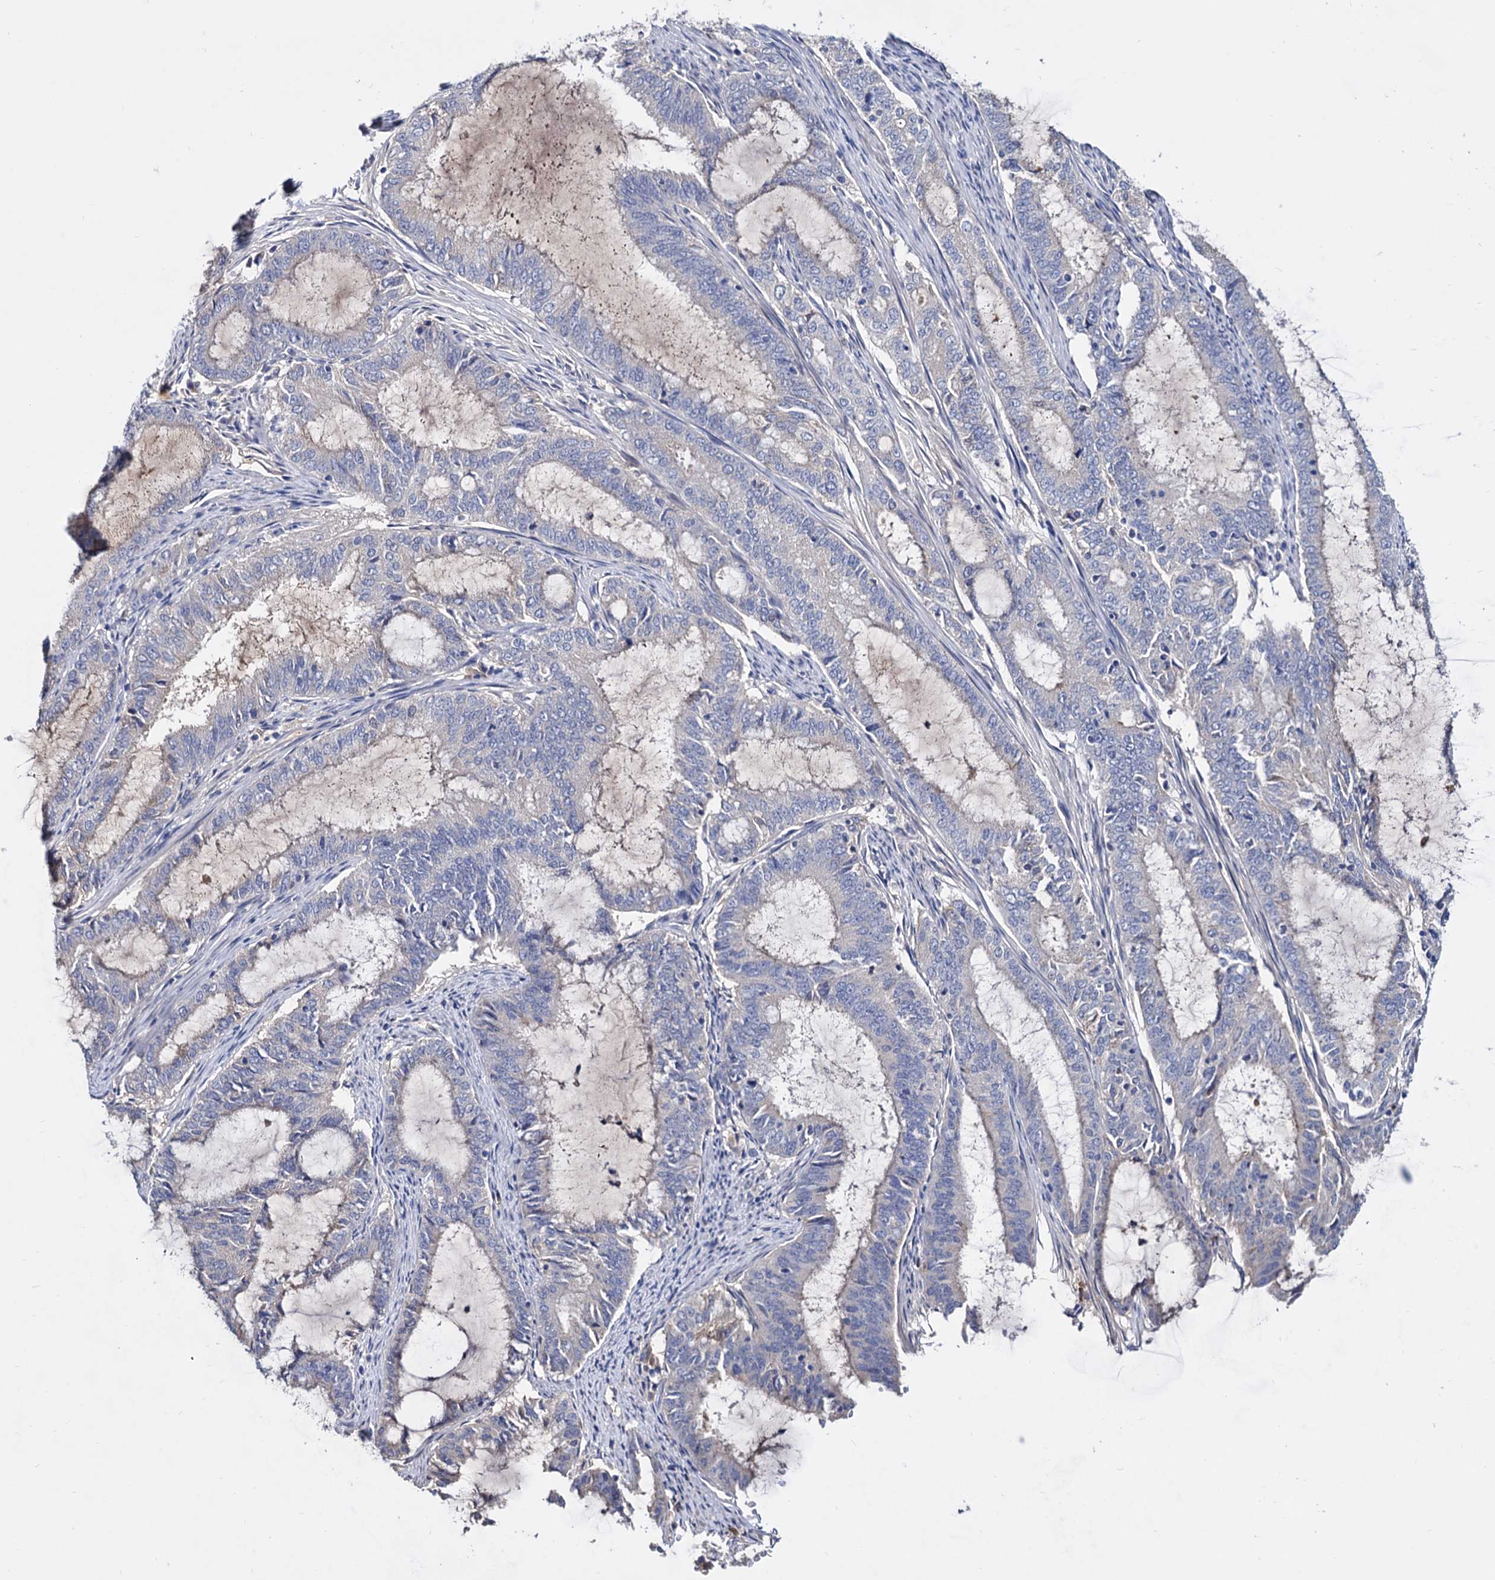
{"staining": {"intensity": "negative", "quantity": "none", "location": "none"}, "tissue": "endometrial cancer", "cell_type": "Tumor cells", "image_type": "cancer", "snomed": [{"axis": "morphology", "description": "Adenocarcinoma, NOS"}, {"axis": "topography", "description": "Endometrium"}], "caption": "This is a image of immunohistochemistry (IHC) staining of endometrial cancer (adenocarcinoma), which shows no staining in tumor cells.", "gene": "NPAS4", "patient": {"sex": "female", "age": 51}}